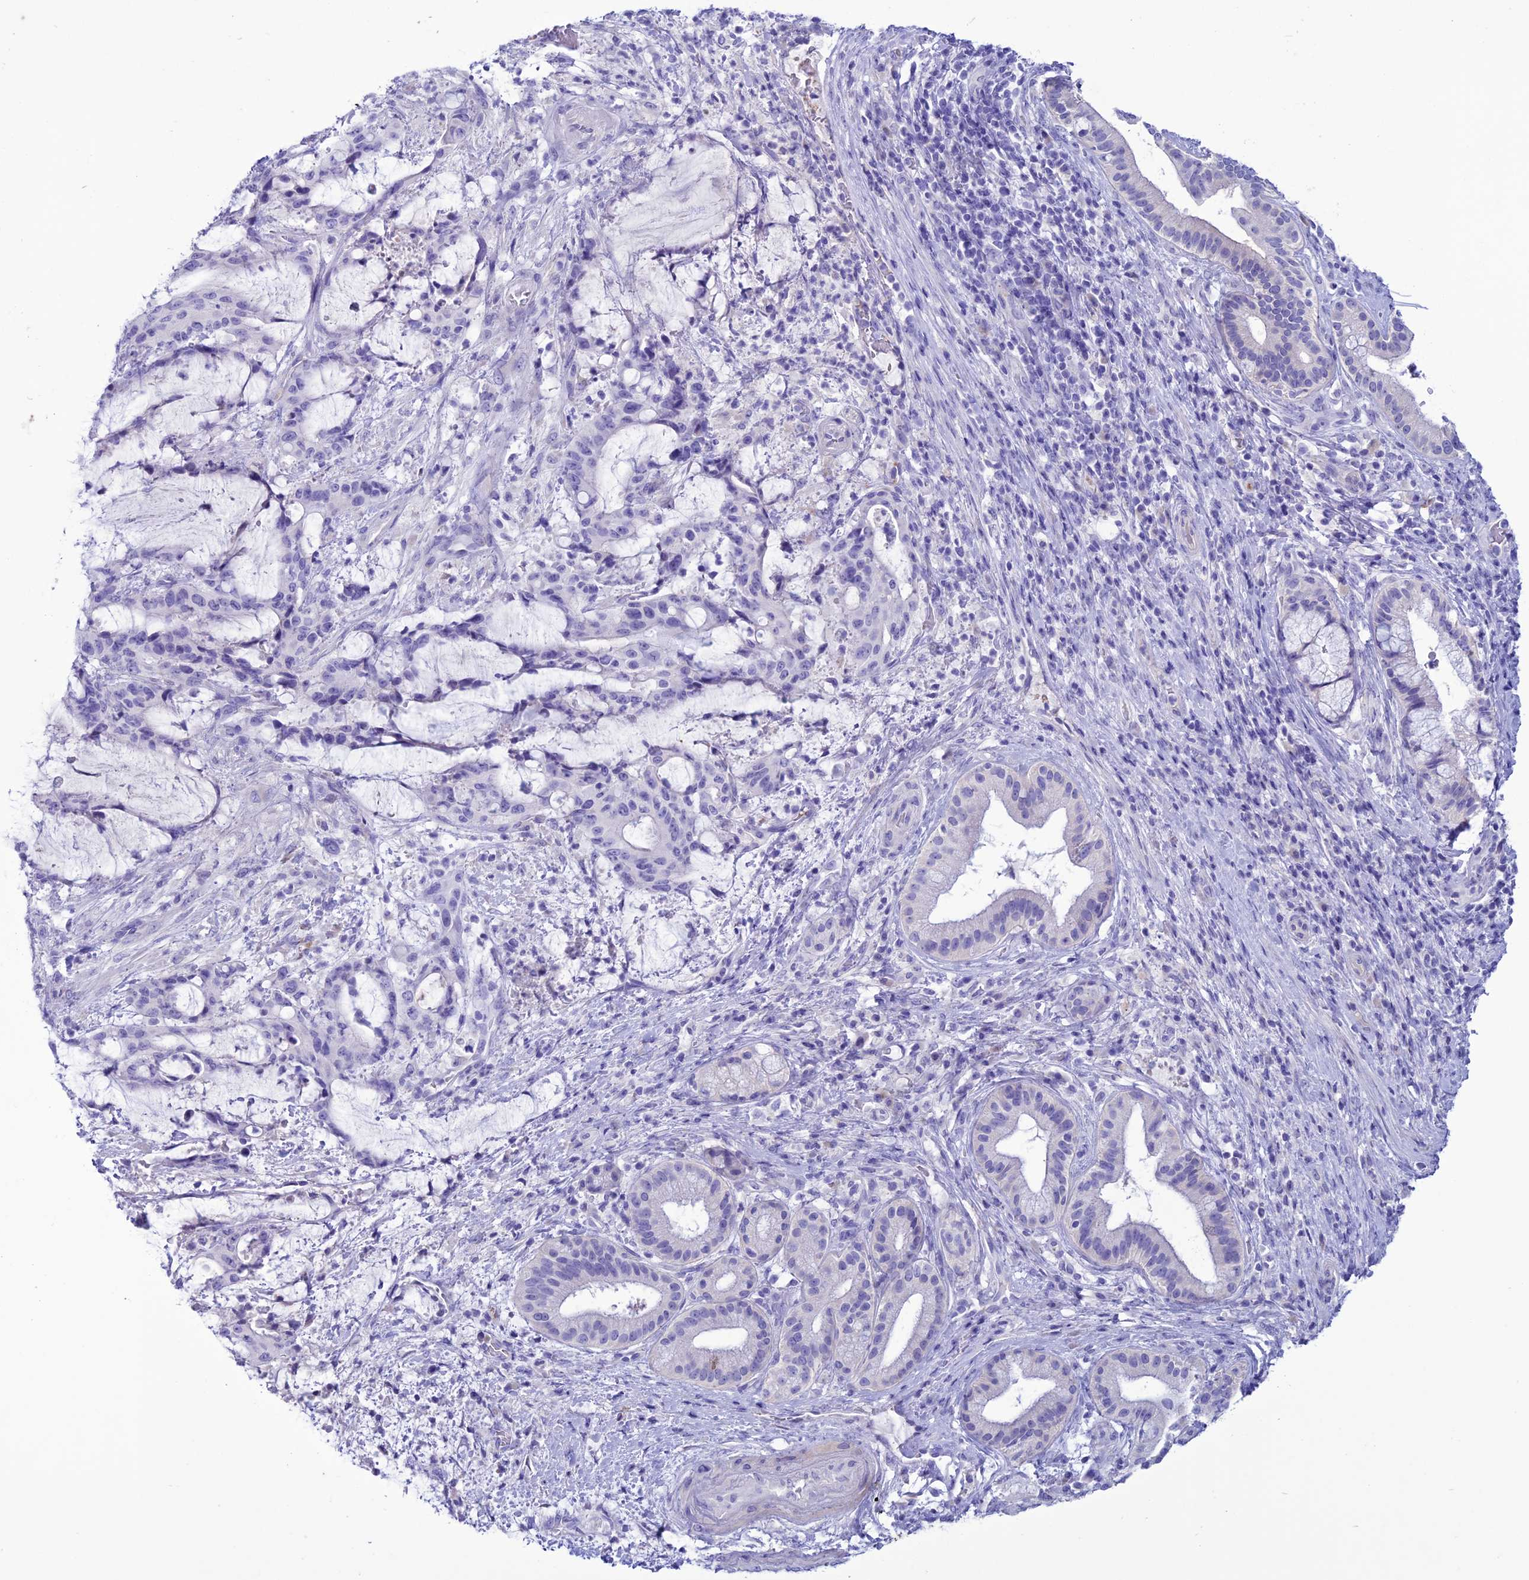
{"staining": {"intensity": "negative", "quantity": "none", "location": "none"}, "tissue": "liver cancer", "cell_type": "Tumor cells", "image_type": "cancer", "snomed": [{"axis": "morphology", "description": "Normal tissue, NOS"}, {"axis": "morphology", "description": "Cholangiocarcinoma"}, {"axis": "topography", "description": "Liver"}, {"axis": "topography", "description": "Peripheral nerve tissue"}], "caption": "DAB (3,3'-diaminobenzidine) immunohistochemical staining of liver cholangiocarcinoma reveals no significant expression in tumor cells.", "gene": "CLEC2L", "patient": {"sex": "female", "age": 73}}